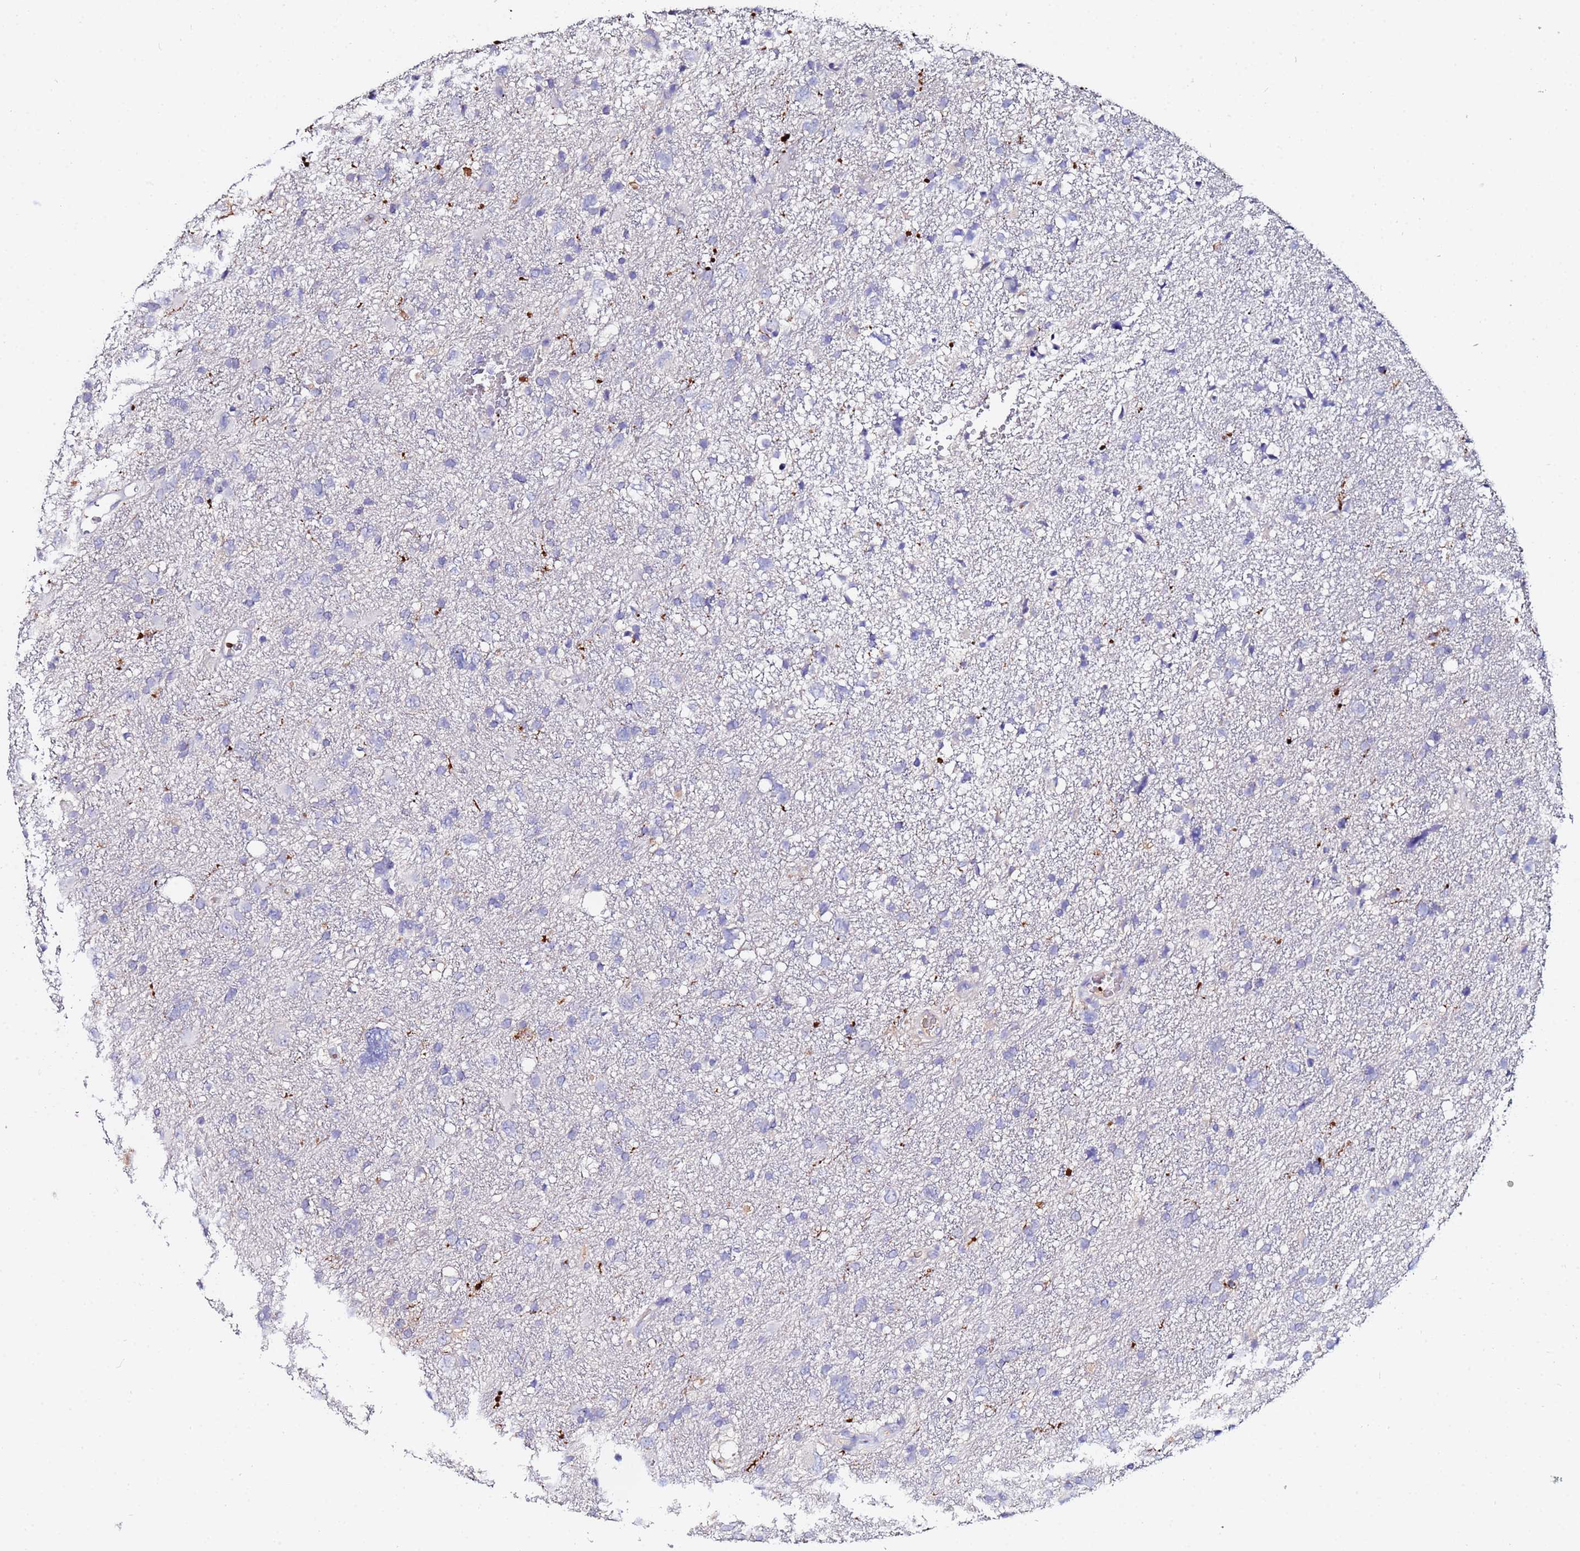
{"staining": {"intensity": "negative", "quantity": "none", "location": "none"}, "tissue": "glioma", "cell_type": "Tumor cells", "image_type": "cancer", "snomed": [{"axis": "morphology", "description": "Glioma, malignant, High grade"}, {"axis": "topography", "description": "Brain"}], "caption": "This is a histopathology image of IHC staining of high-grade glioma (malignant), which shows no expression in tumor cells.", "gene": "TUBAL3", "patient": {"sex": "male", "age": 61}}